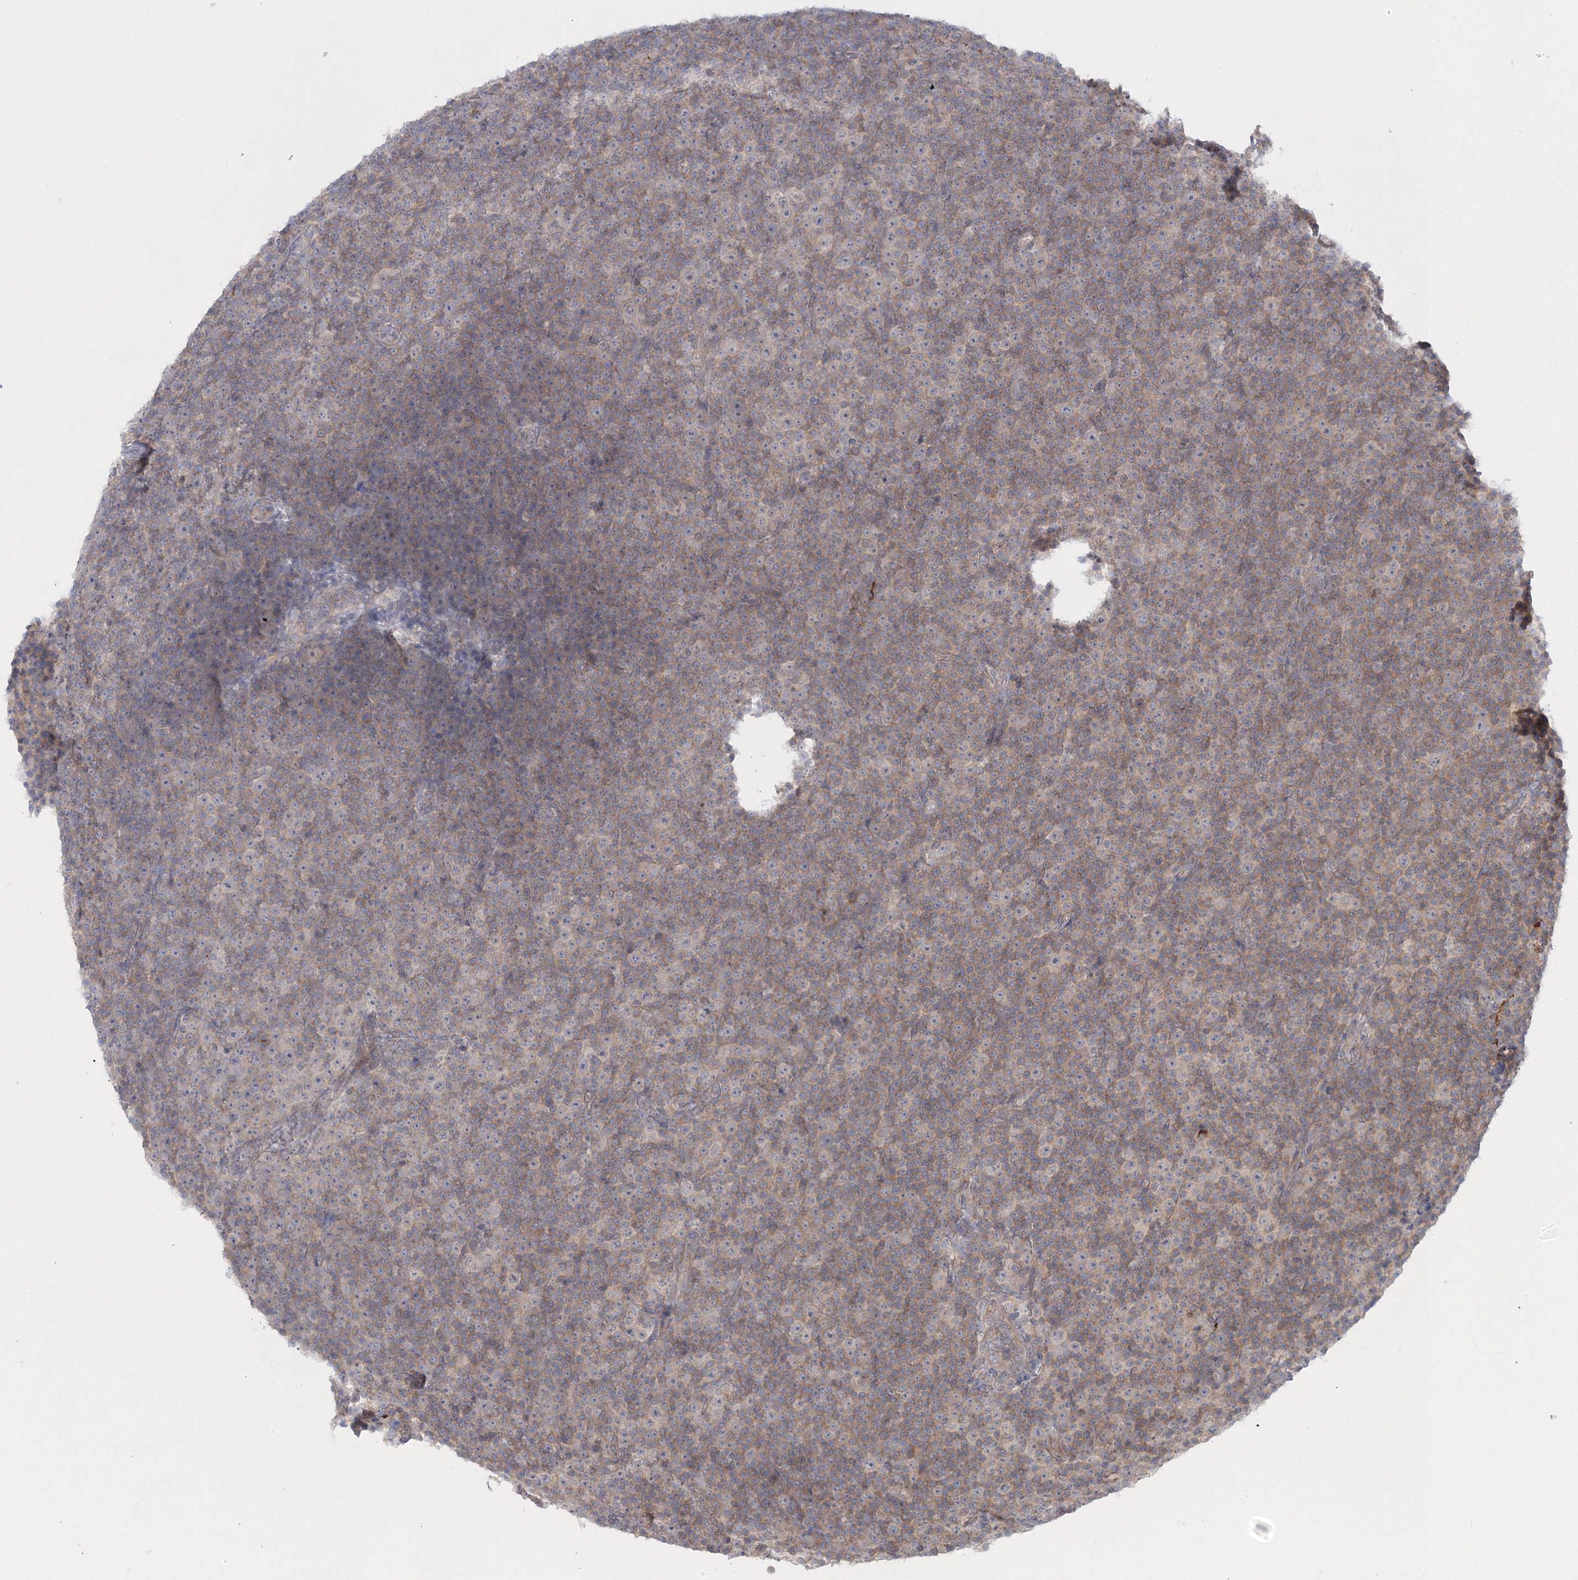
{"staining": {"intensity": "weak", "quantity": "<25%", "location": "cytoplasmic/membranous"}, "tissue": "lymphoma", "cell_type": "Tumor cells", "image_type": "cancer", "snomed": [{"axis": "morphology", "description": "Malignant lymphoma, non-Hodgkin's type, Low grade"}, {"axis": "topography", "description": "Lymph node"}], "caption": "IHC image of human low-grade malignant lymphoma, non-Hodgkin's type stained for a protein (brown), which reveals no staining in tumor cells.", "gene": "IPMK", "patient": {"sex": "female", "age": 67}}